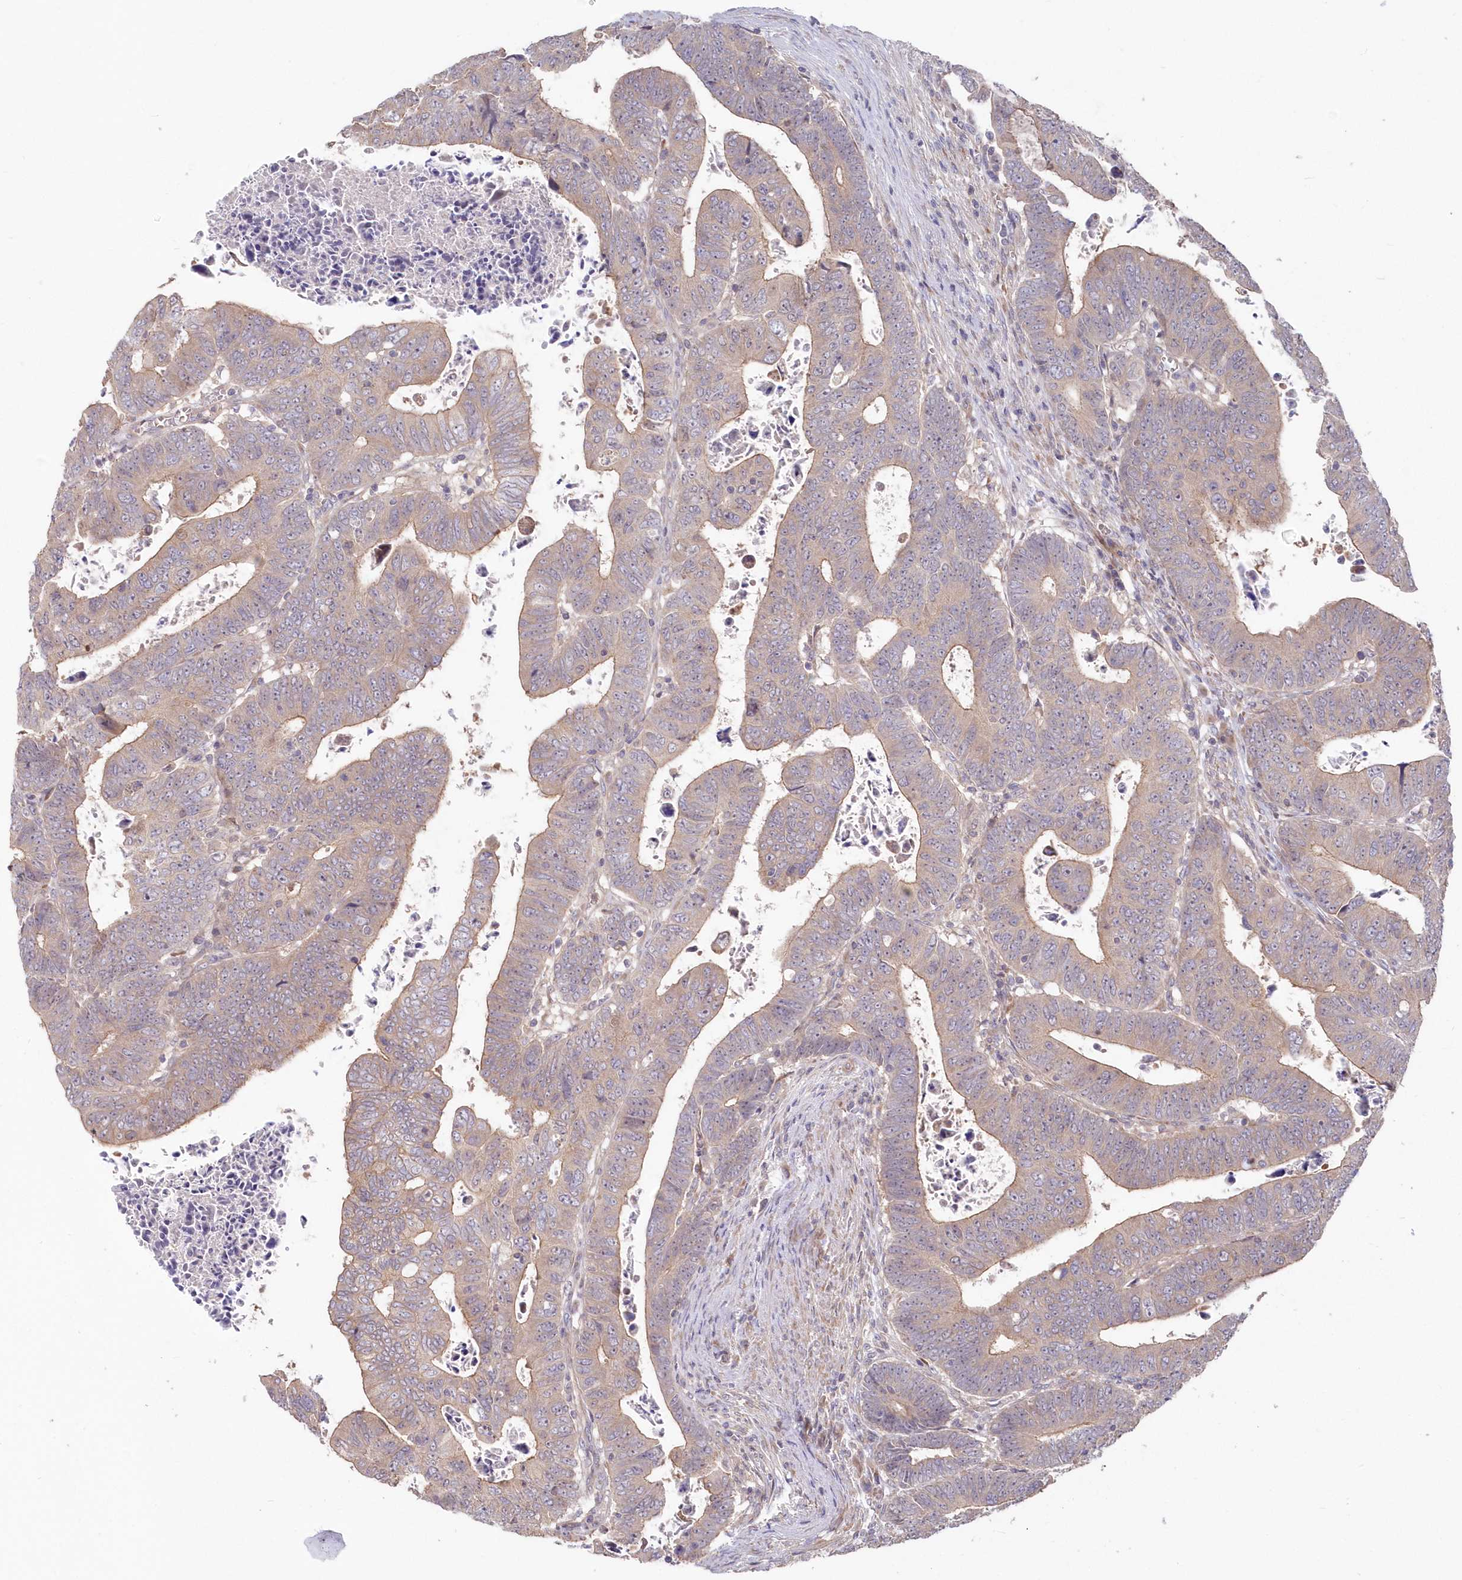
{"staining": {"intensity": "weak", "quantity": "25%-75%", "location": "cytoplasmic/membranous"}, "tissue": "colorectal cancer", "cell_type": "Tumor cells", "image_type": "cancer", "snomed": [{"axis": "morphology", "description": "Normal tissue, NOS"}, {"axis": "morphology", "description": "Adenocarcinoma, NOS"}, {"axis": "topography", "description": "Rectum"}], "caption": "The micrograph reveals immunohistochemical staining of adenocarcinoma (colorectal). There is weak cytoplasmic/membranous expression is seen in approximately 25%-75% of tumor cells.", "gene": "TBCA", "patient": {"sex": "female", "age": 65}}